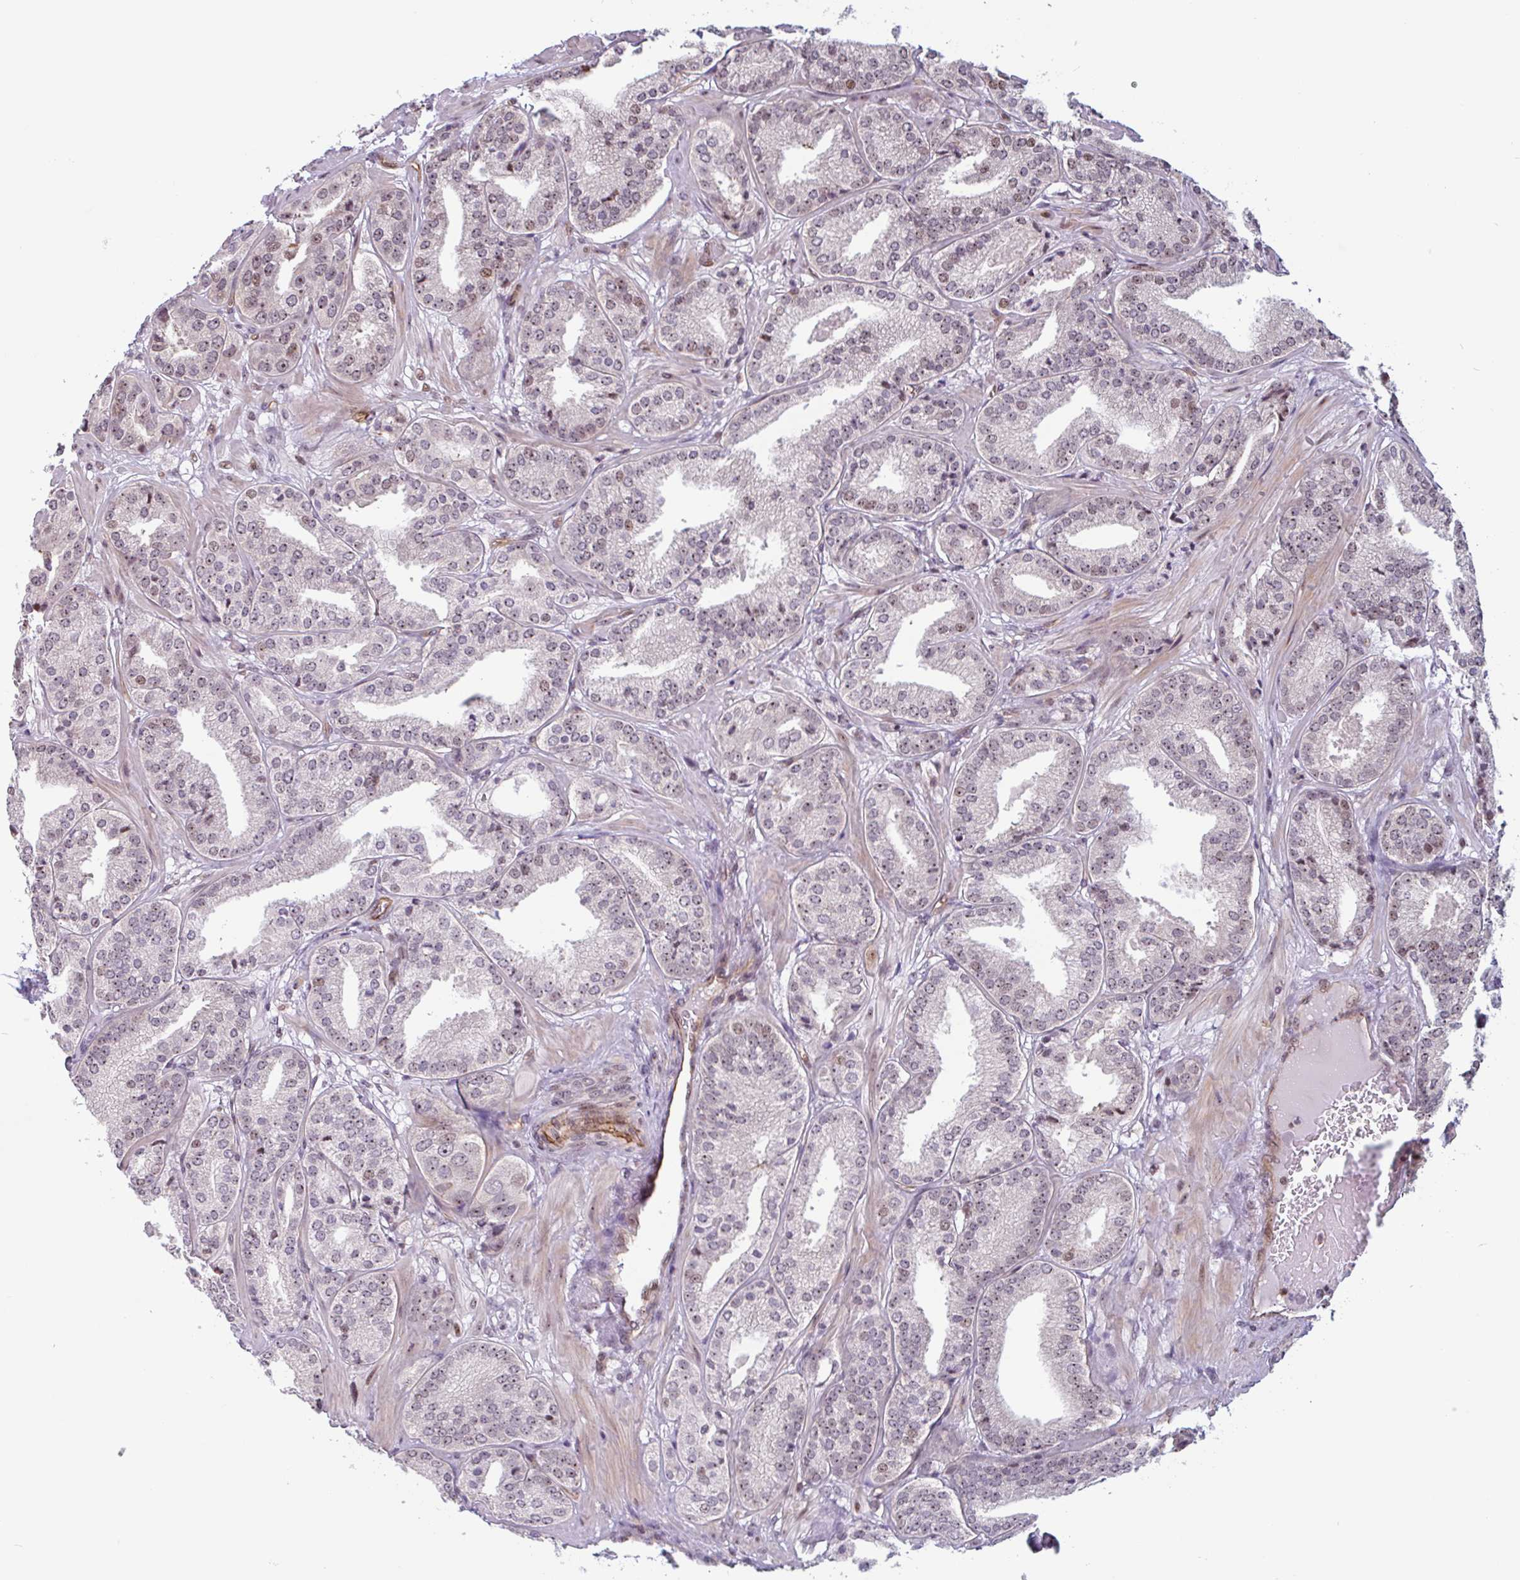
{"staining": {"intensity": "weak", "quantity": "25%-75%", "location": "nuclear"}, "tissue": "prostate cancer", "cell_type": "Tumor cells", "image_type": "cancer", "snomed": [{"axis": "morphology", "description": "Adenocarcinoma, High grade"}, {"axis": "topography", "description": "Prostate"}], "caption": "Prostate adenocarcinoma (high-grade) stained with immunohistochemistry reveals weak nuclear expression in approximately 25%-75% of tumor cells.", "gene": "ZNF689", "patient": {"sex": "male", "age": 63}}